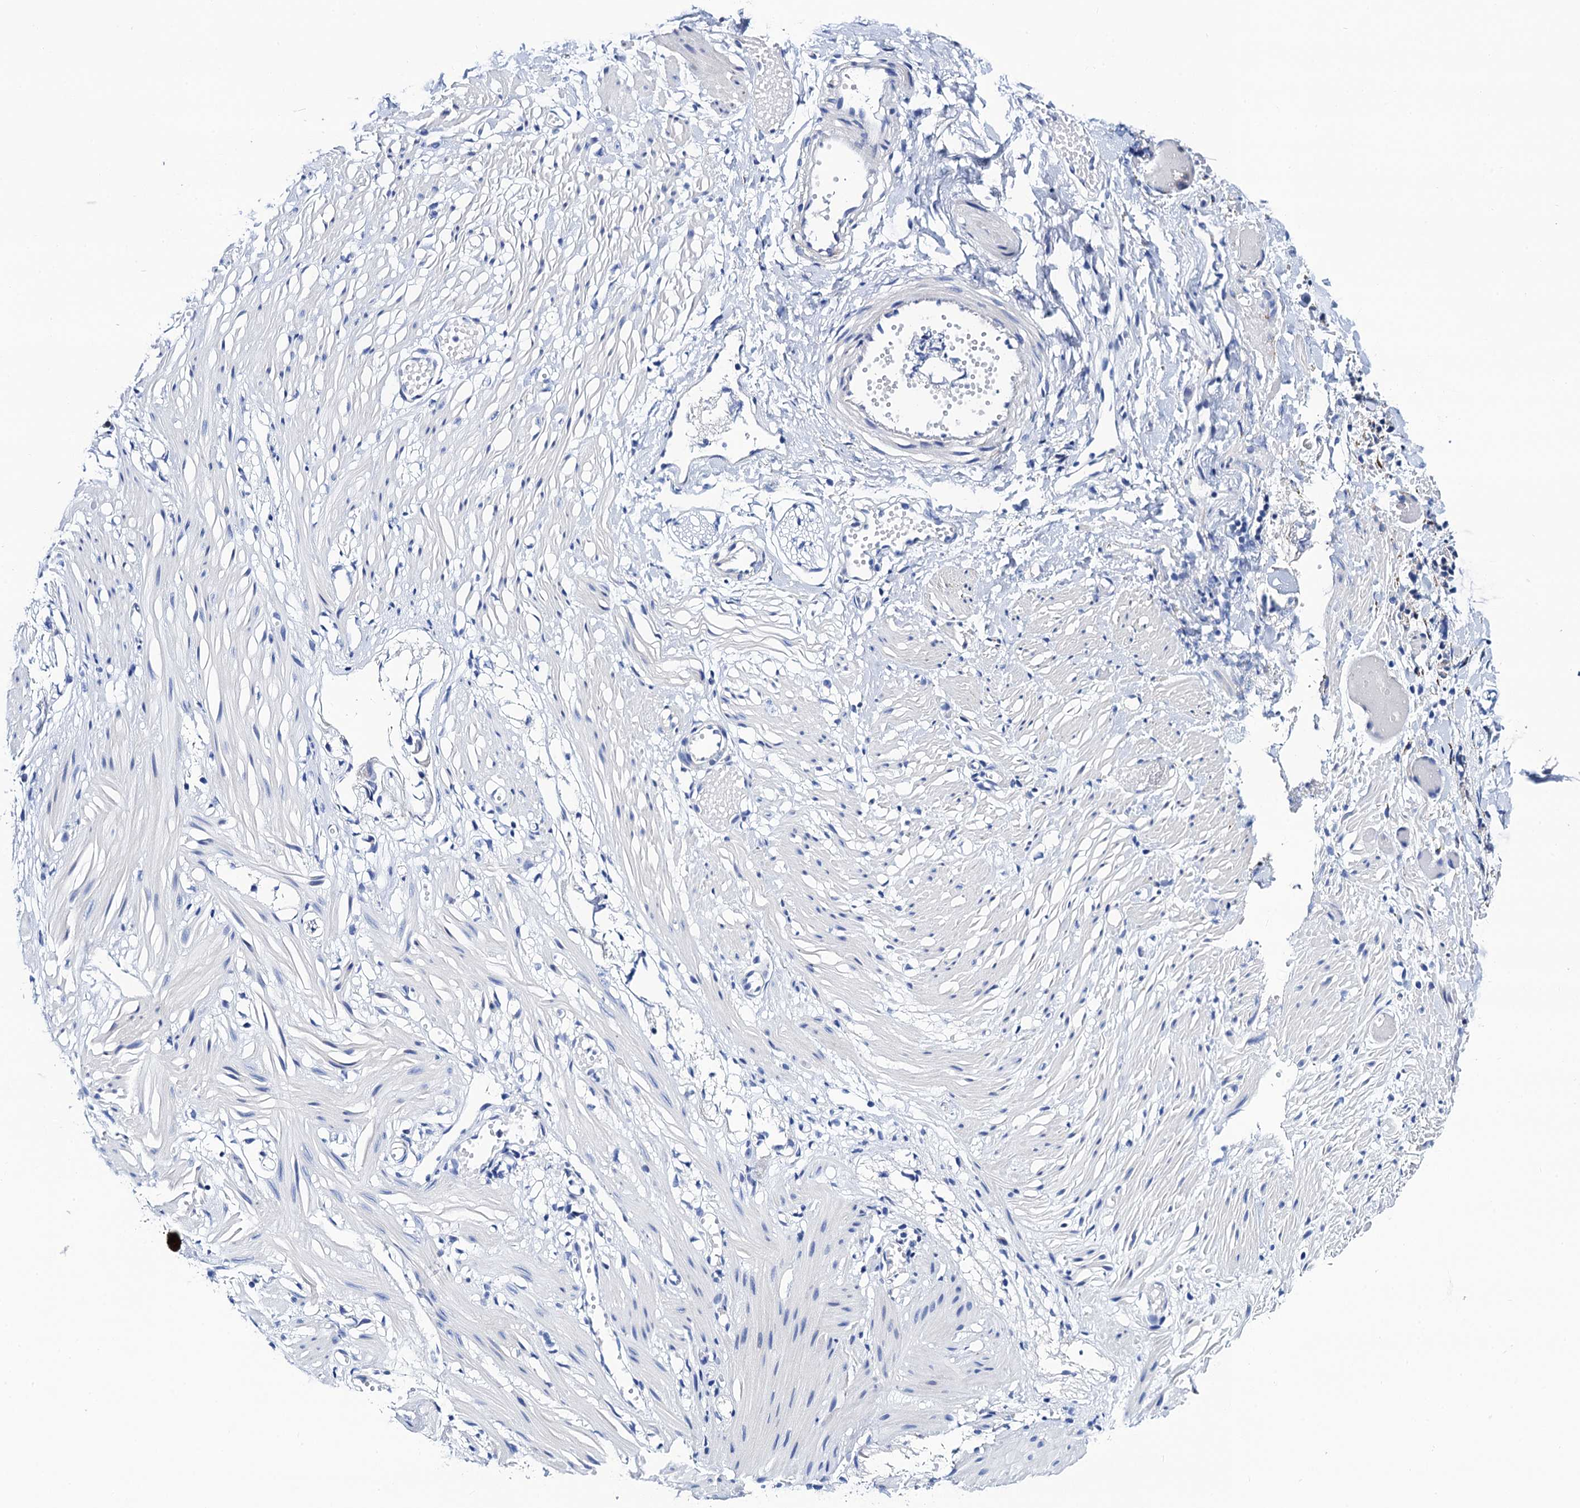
{"staining": {"intensity": "negative", "quantity": "none", "location": "none"}, "tissue": "adipose tissue", "cell_type": "Adipocytes", "image_type": "normal", "snomed": [{"axis": "morphology", "description": "Normal tissue, NOS"}, {"axis": "morphology", "description": "Adenocarcinoma, NOS"}, {"axis": "topography", "description": "Colon"}, {"axis": "topography", "description": "Peripheral nerve tissue"}], "caption": "Photomicrograph shows no protein positivity in adipocytes of normal adipose tissue.", "gene": "SLC7A10", "patient": {"sex": "male", "age": 14}}